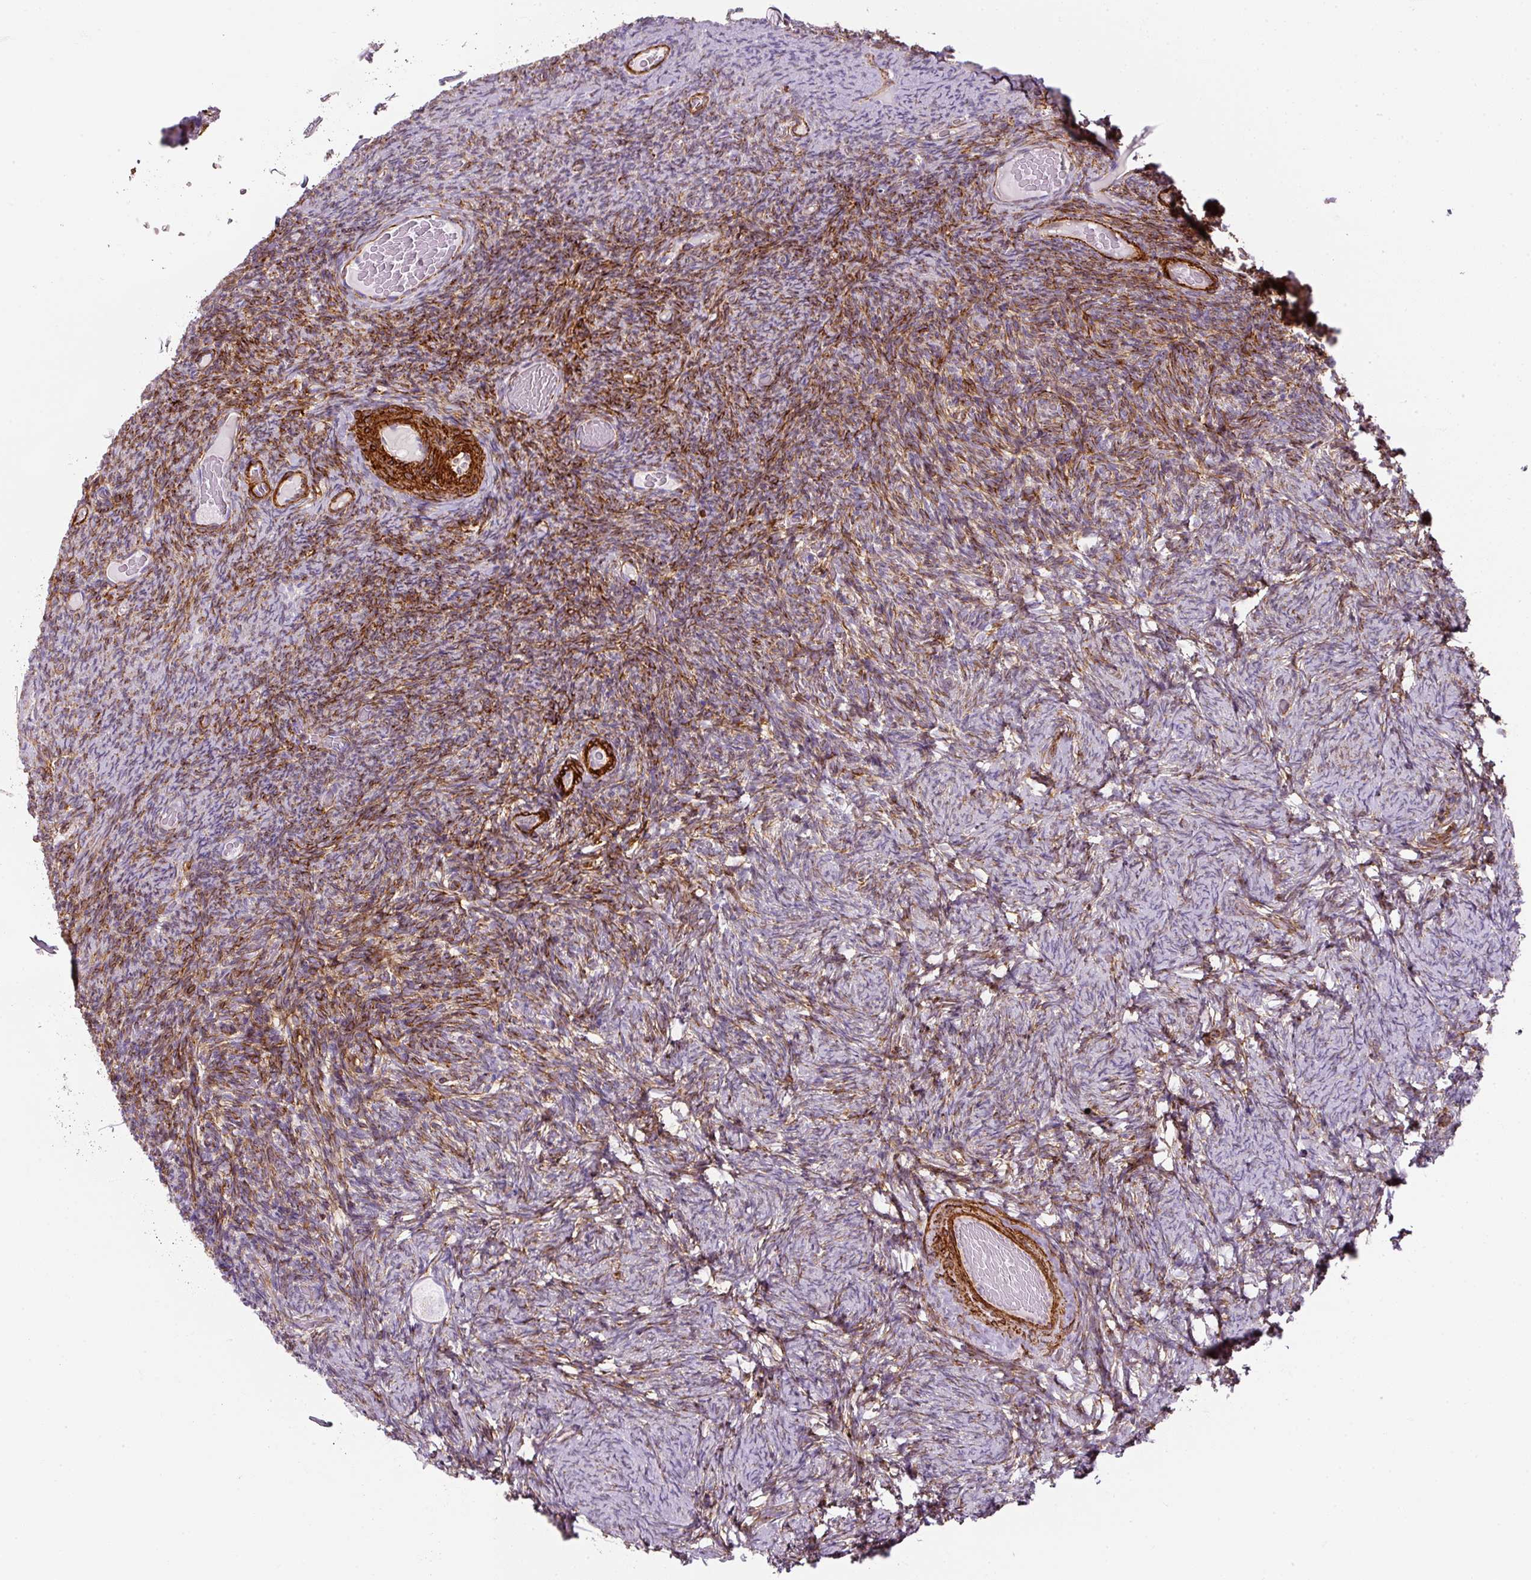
{"staining": {"intensity": "moderate", "quantity": "25%-75%", "location": "cytoplasmic/membranous"}, "tissue": "ovary", "cell_type": "Ovarian stroma cells", "image_type": "normal", "snomed": [{"axis": "morphology", "description": "Normal tissue, NOS"}, {"axis": "topography", "description": "Ovary"}], "caption": "Immunohistochemical staining of normal ovary reveals medium levels of moderate cytoplasmic/membranous positivity in about 25%-75% of ovarian stroma cells.", "gene": "CAVIN3", "patient": {"sex": "female", "age": 34}}